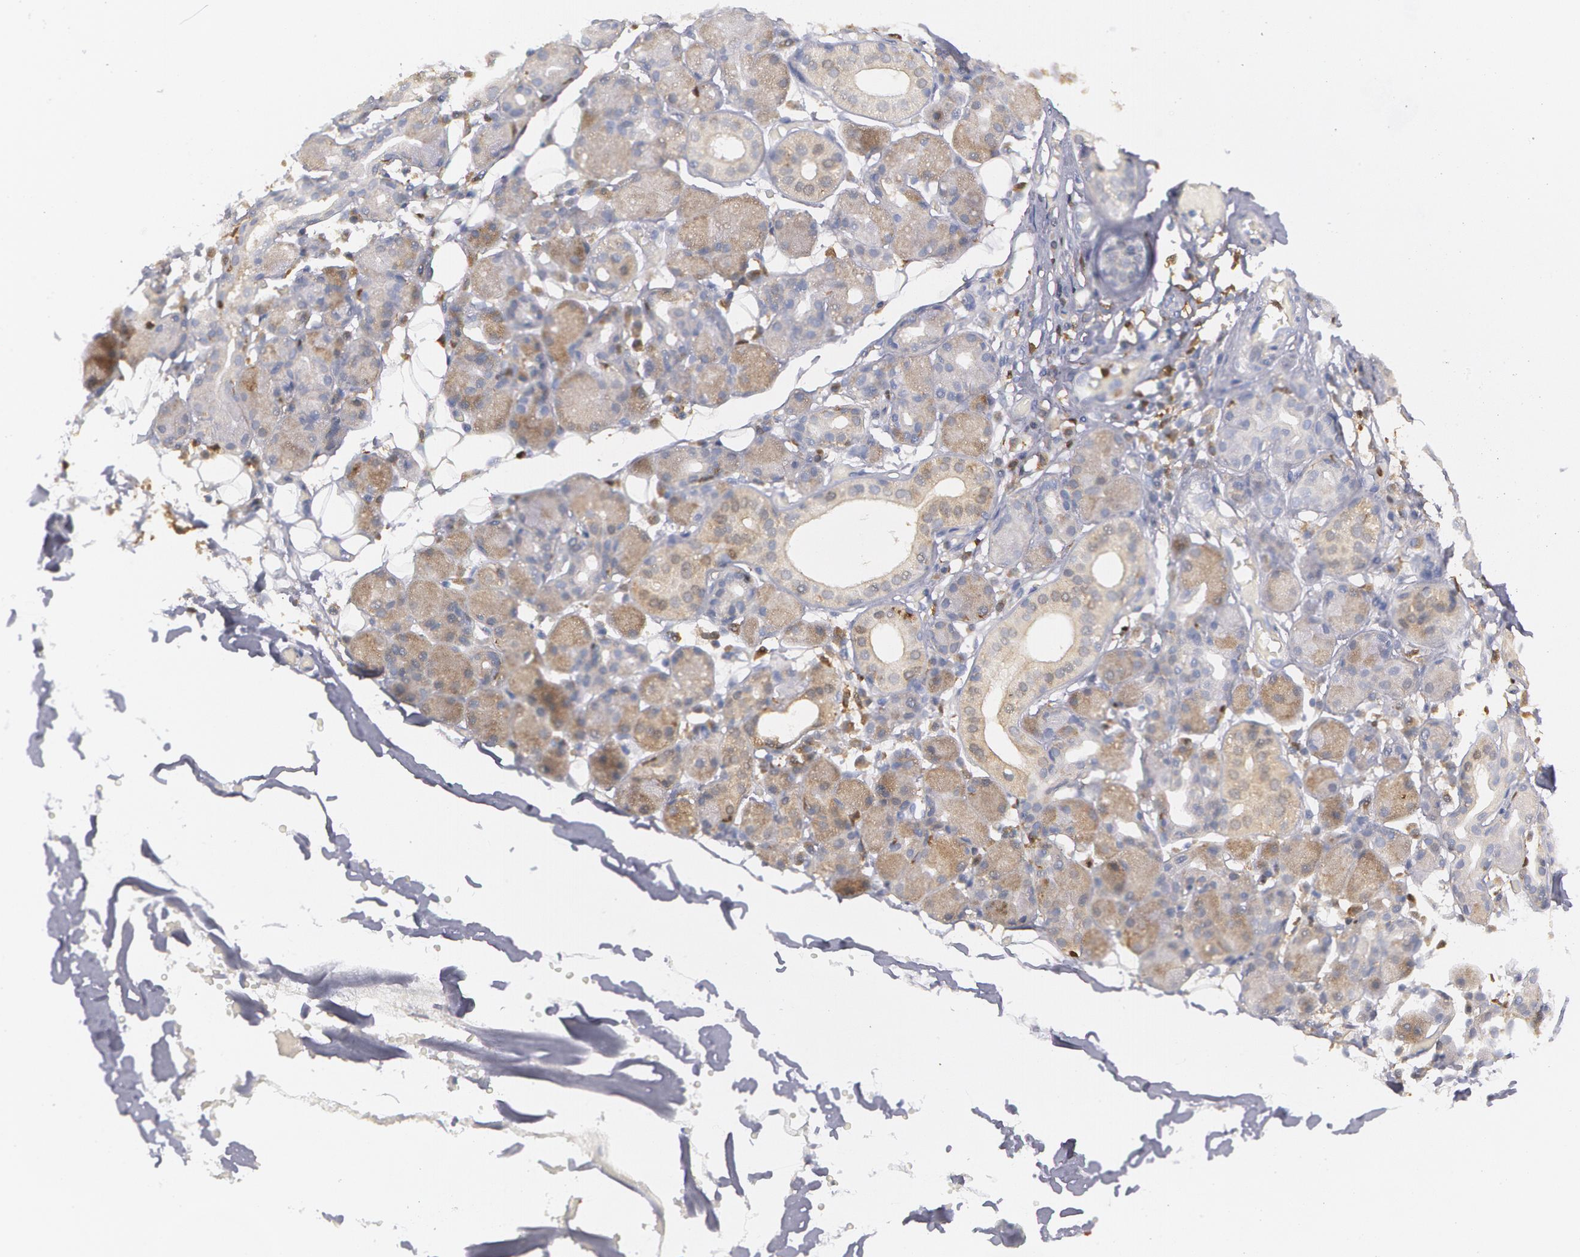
{"staining": {"intensity": "moderate", "quantity": ">75%", "location": "cytoplasmic/membranous"}, "tissue": "salivary gland", "cell_type": "Glandular cells", "image_type": "normal", "snomed": [{"axis": "morphology", "description": "Normal tissue, NOS"}, {"axis": "topography", "description": "Salivary gland"}, {"axis": "topography", "description": "Peripheral nerve tissue"}], "caption": "Immunohistochemical staining of unremarkable salivary gland demonstrates >75% levels of moderate cytoplasmic/membranous protein positivity in about >75% of glandular cells.", "gene": "SYK", "patient": {"sex": "male", "age": 62}}